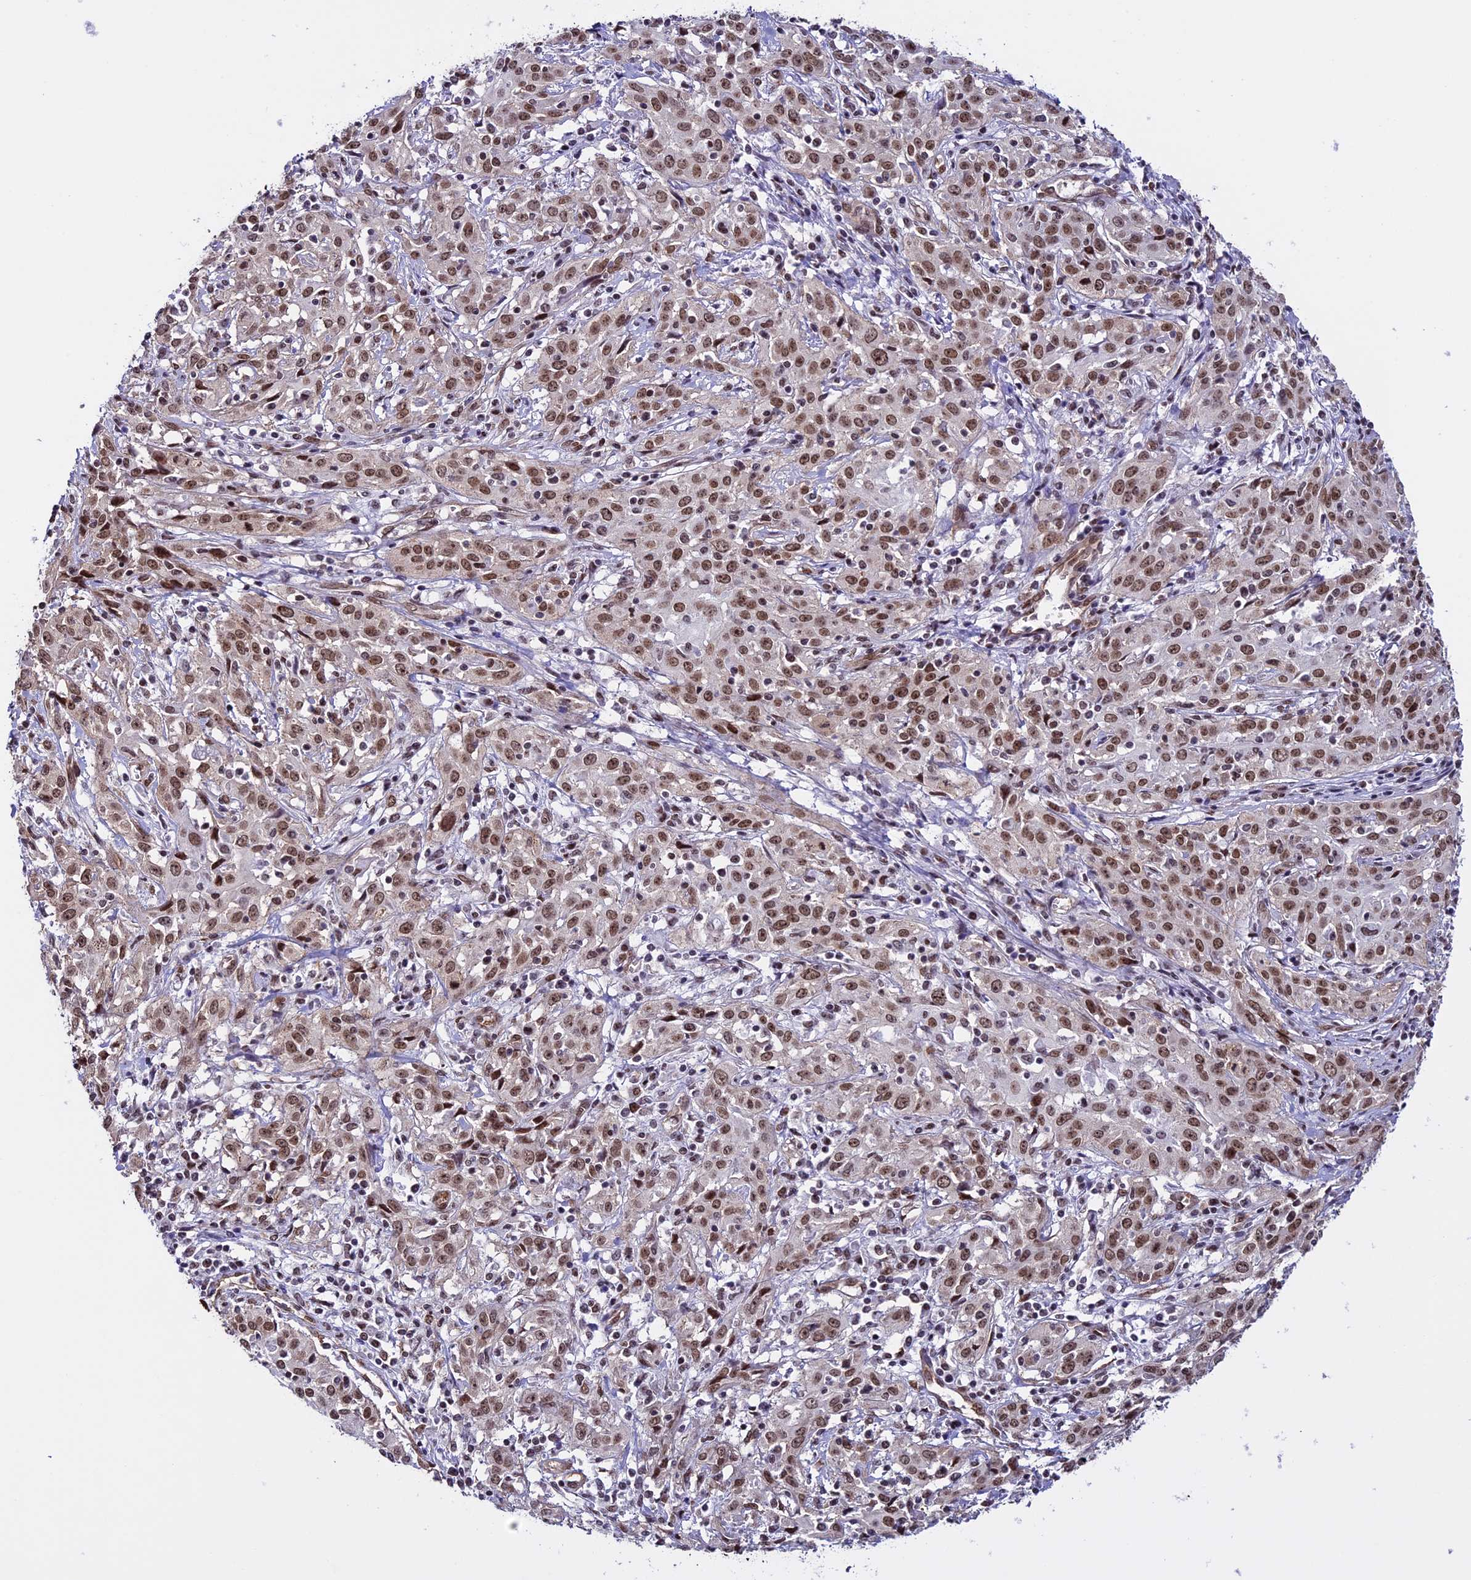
{"staining": {"intensity": "moderate", "quantity": ">75%", "location": "nuclear"}, "tissue": "cervical cancer", "cell_type": "Tumor cells", "image_type": "cancer", "snomed": [{"axis": "morphology", "description": "Squamous cell carcinoma, NOS"}, {"axis": "topography", "description": "Cervix"}], "caption": "Immunohistochemistry of squamous cell carcinoma (cervical) exhibits medium levels of moderate nuclear staining in about >75% of tumor cells. Using DAB (brown) and hematoxylin (blue) stains, captured at high magnification using brightfield microscopy.", "gene": "MPHOSPH8", "patient": {"sex": "female", "age": 57}}